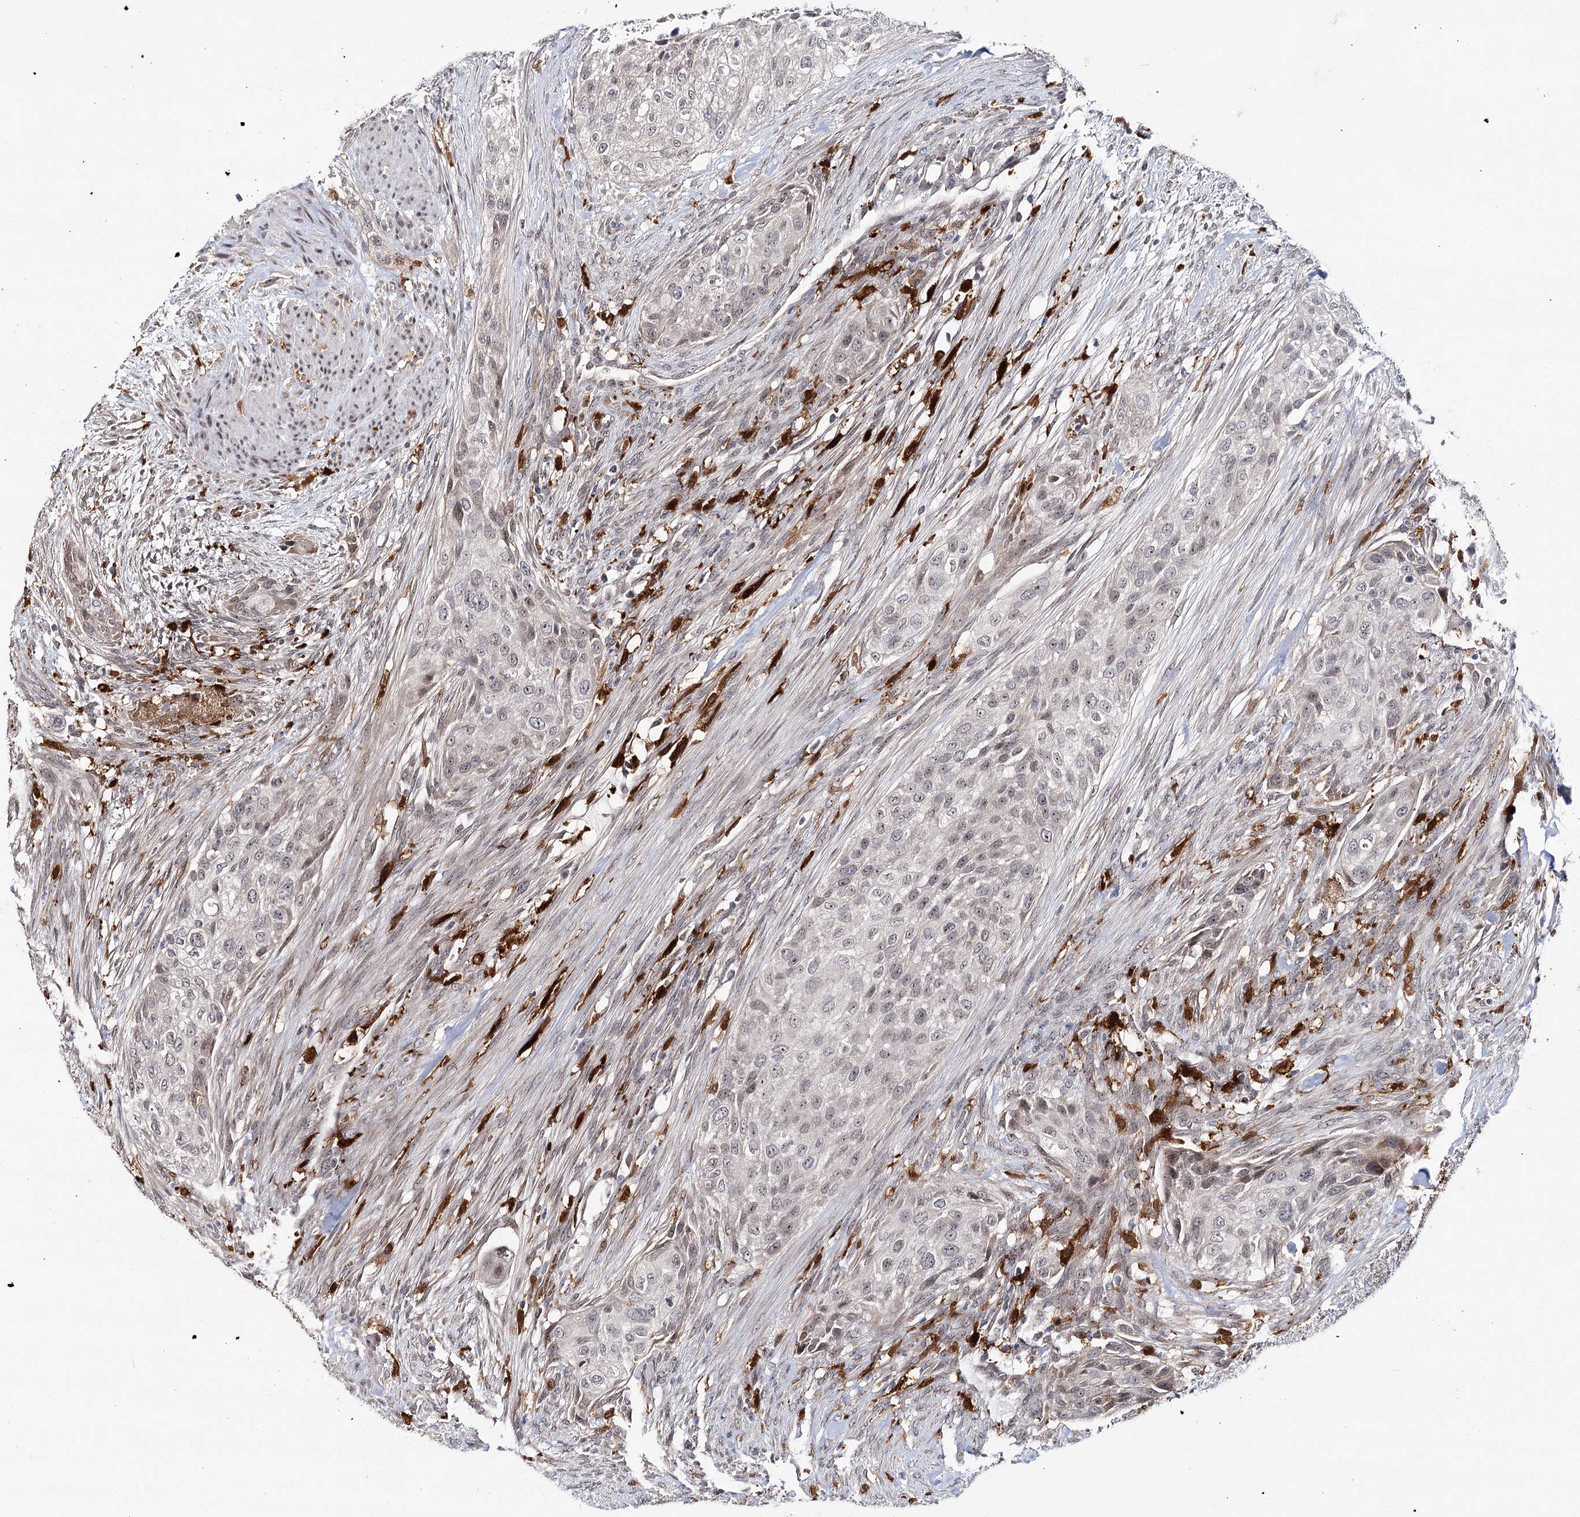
{"staining": {"intensity": "negative", "quantity": "none", "location": "none"}, "tissue": "urothelial cancer", "cell_type": "Tumor cells", "image_type": "cancer", "snomed": [{"axis": "morphology", "description": "Urothelial carcinoma, High grade"}, {"axis": "topography", "description": "Urinary bladder"}], "caption": "IHC histopathology image of neoplastic tissue: human high-grade urothelial carcinoma stained with DAB (3,3'-diaminobenzidine) shows no significant protein expression in tumor cells.", "gene": "WDR36", "patient": {"sex": "male", "age": 35}}